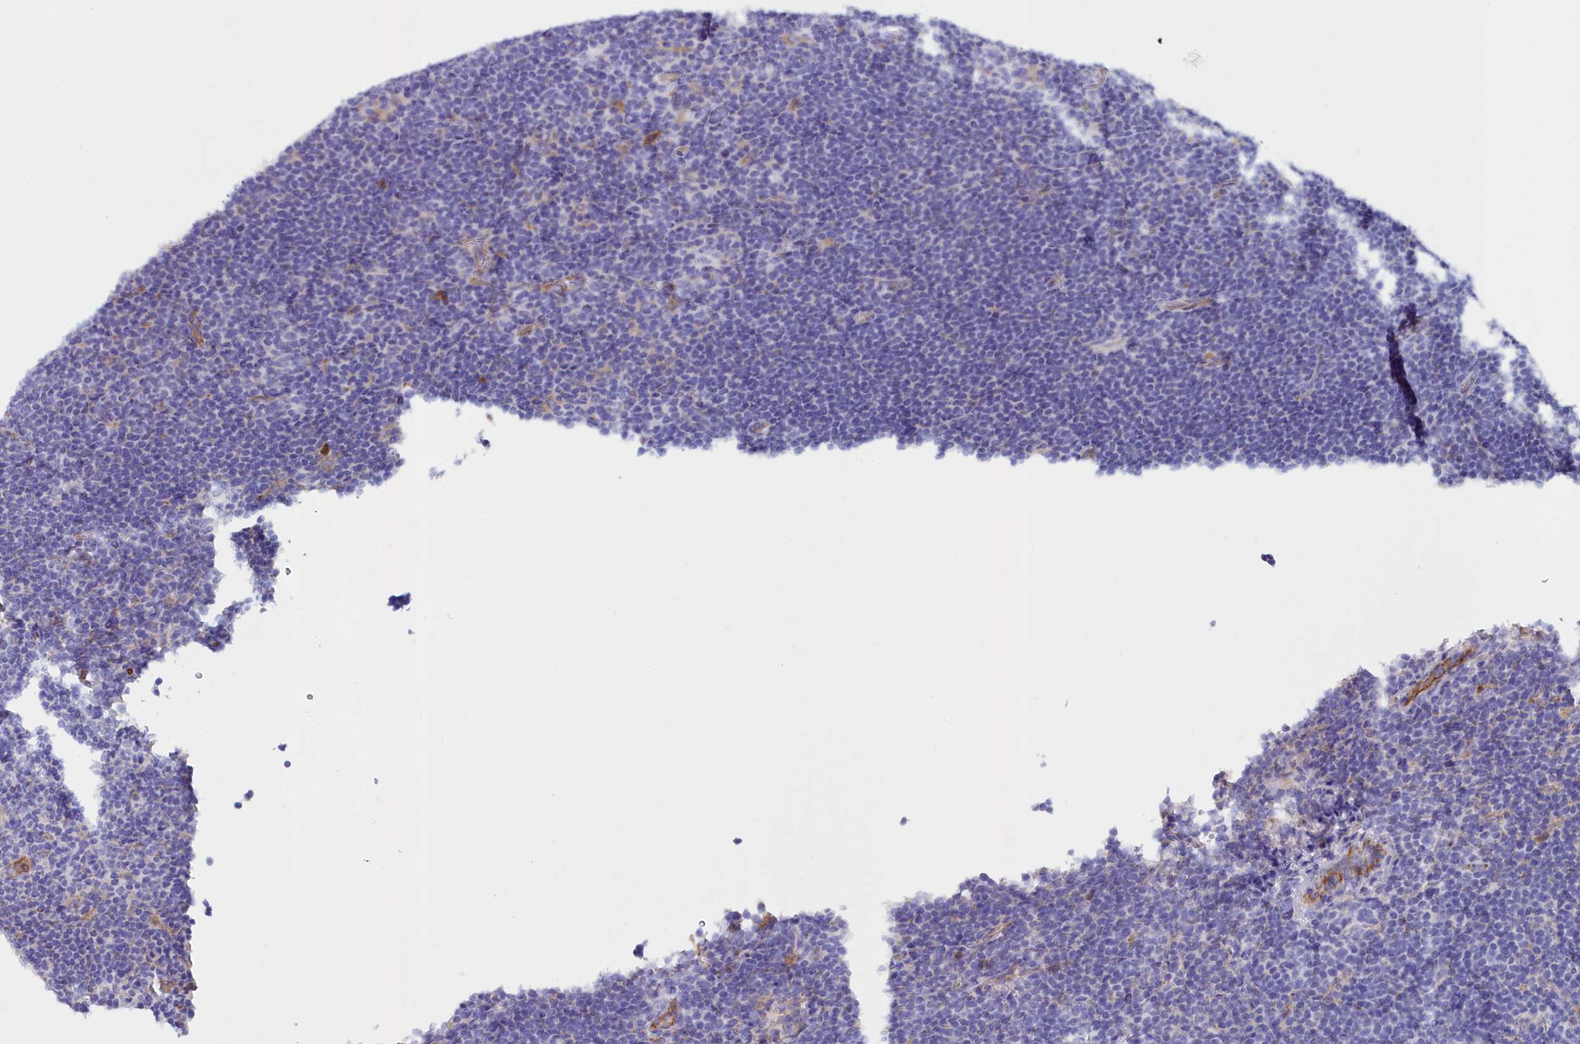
{"staining": {"intensity": "negative", "quantity": "none", "location": "none"}, "tissue": "lymphoma", "cell_type": "Tumor cells", "image_type": "cancer", "snomed": [{"axis": "morphology", "description": "Hodgkin's disease, NOS"}, {"axis": "topography", "description": "Lymph node"}], "caption": "Protein analysis of lymphoma displays no significant expression in tumor cells.", "gene": "SLC49A3", "patient": {"sex": "female", "age": 57}}